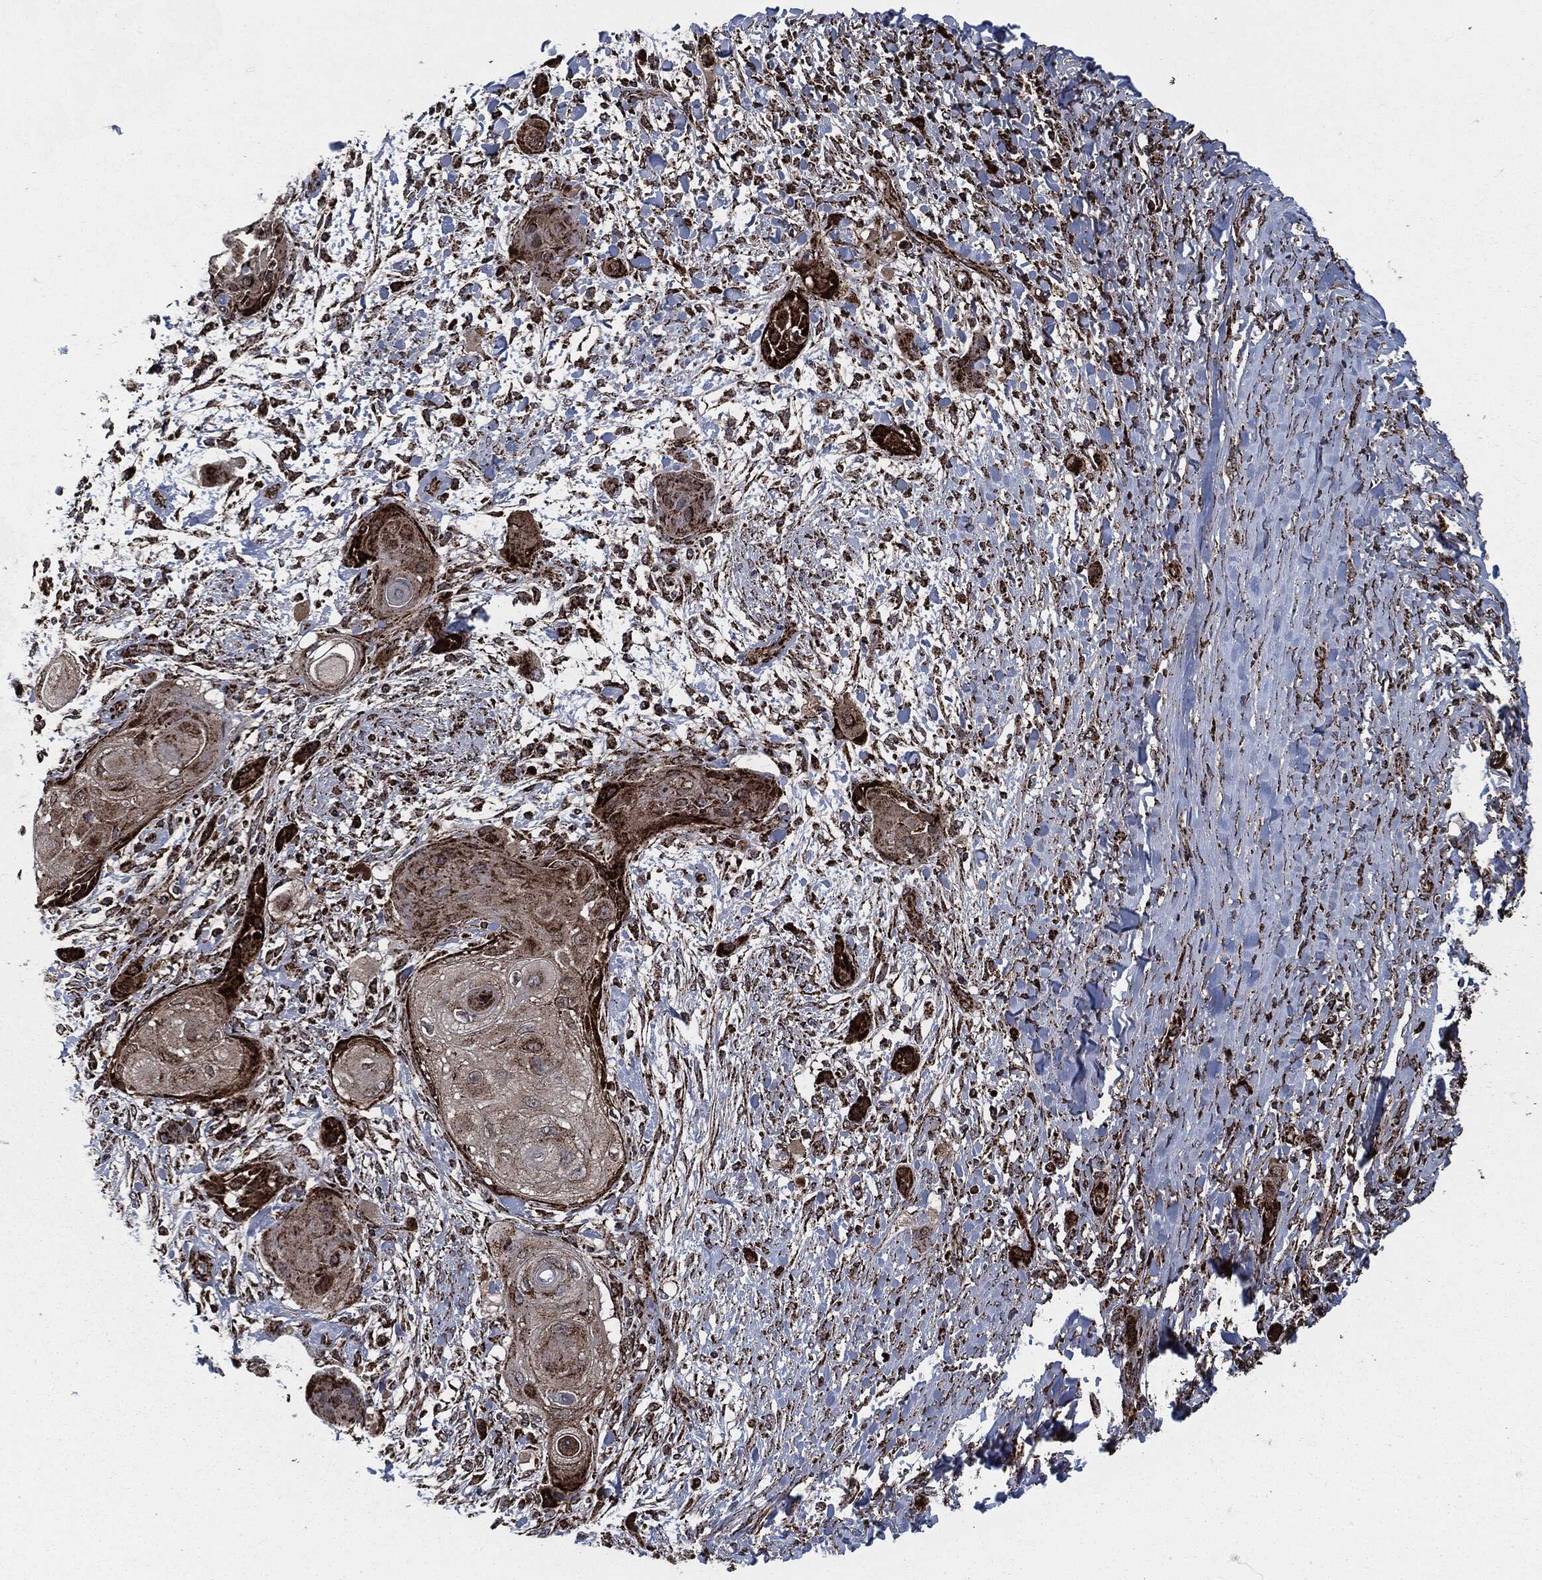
{"staining": {"intensity": "strong", "quantity": "<25%", "location": "cytoplasmic/membranous"}, "tissue": "skin cancer", "cell_type": "Tumor cells", "image_type": "cancer", "snomed": [{"axis": "morphology", "description": "Squamous cell carcinoma, NOS"}, {"axis": "topography", "description": "Skin"}], "caption": "Skin cancer (squamous cell carcinoma) stained with immunohistochemistry (IHC) shows strong cytoplasmic/membranous staining in approximately <25% of tumor cells.", "gene": "FH", "patient": {"sex": "male", "age": 62}}